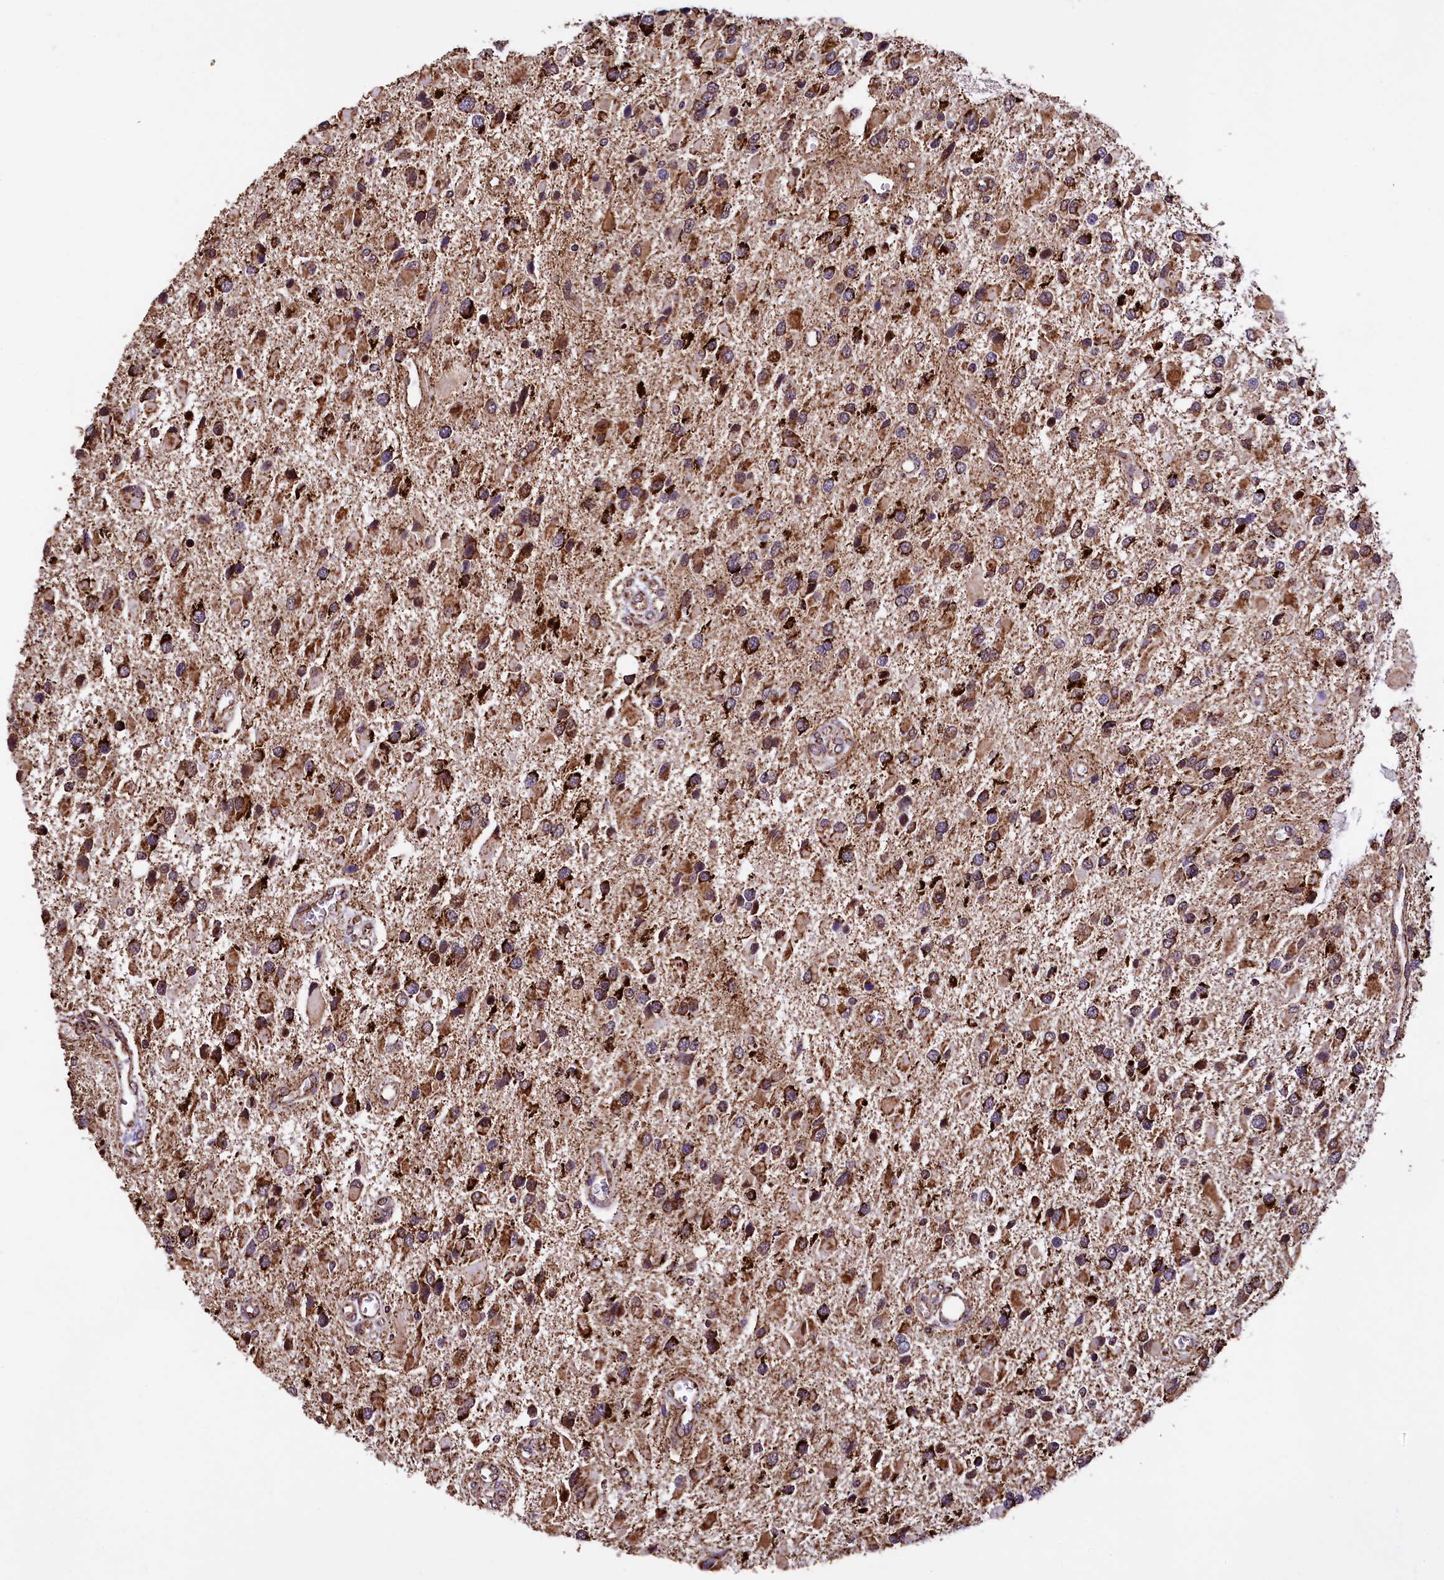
{"staining": {"intensity": "strong", "quantity": "25%-75%", "location": "cytoplasmic/membranous"}, "tissue": "glioma", "cell_type": "Tumor cells", "image_type": "cancer", "snomed": [{"axis": "morphology", "description": "Glioma, malignant, High grade"}, {"axis": "topography", "description": "Brain"}], "caption": "IHC of high-grade glioma (malignant) demonstrates high levels of strong cytoplasmic/membranous staining in approximately 25%-75% of tumor cells. (Stains: DAB (3,3'-diaminobenzidine) in brown, nuclei in blue, Microscopy: brightfield microscopy at high magnification).", "gene": "KLC2", "patient": {"sex": "male", "age": 53}}